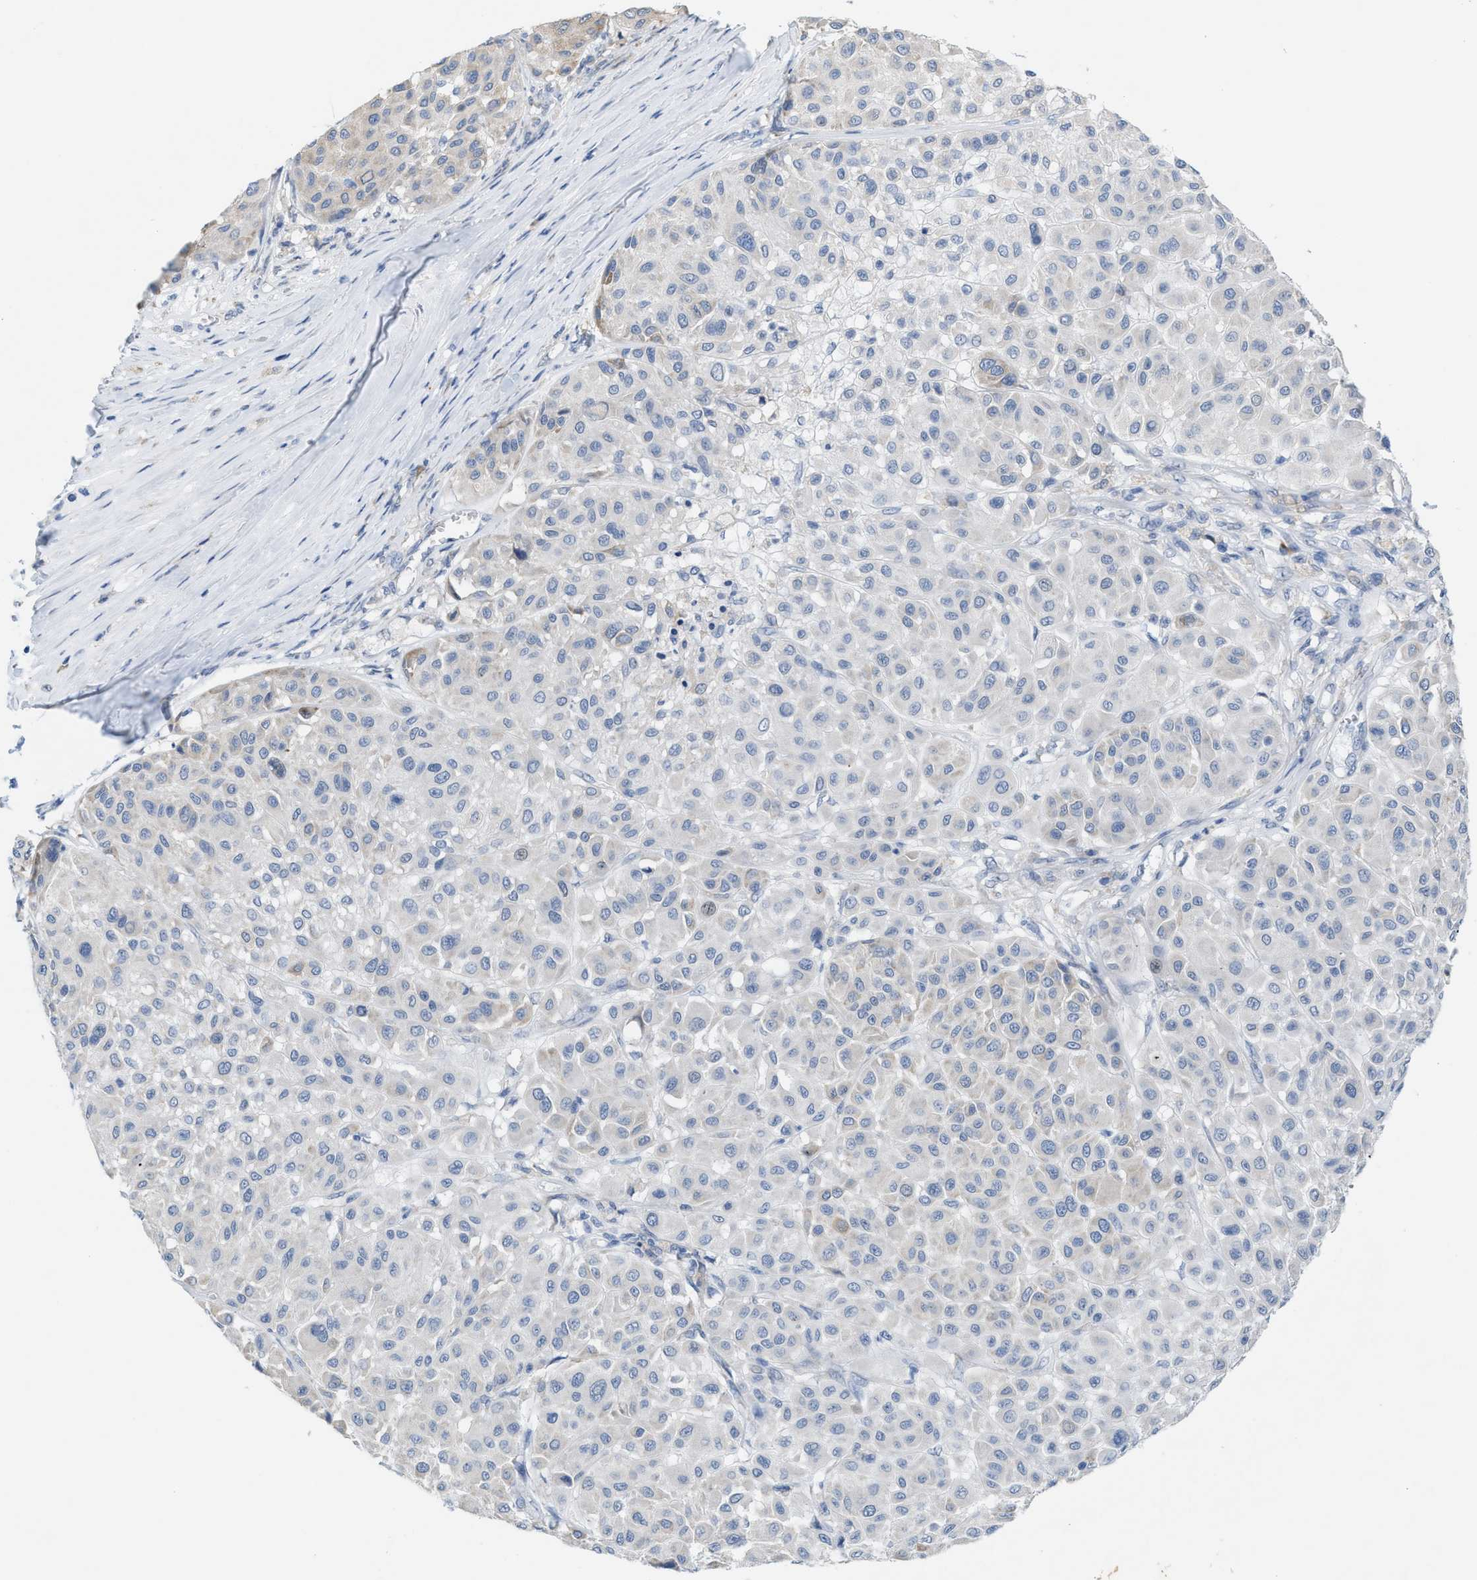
{"staining": {"intensity": "negative", "quantity": "none", "location": "none"}, "tissue": "melanoma", "cell_type": "Tumor cells", "image_type": "cancer", "snomed": [{"axis": "morphology", "description": "Malignant melanoma, Metastatic site"}, {"axis": "topography", "description": "Soft tissue"}], "caption": "Protein analysis of melanoma shows no significant expression in tumor cells.", "gene": "KIFC3", "patient": {"sex": "male", "age": 41}}